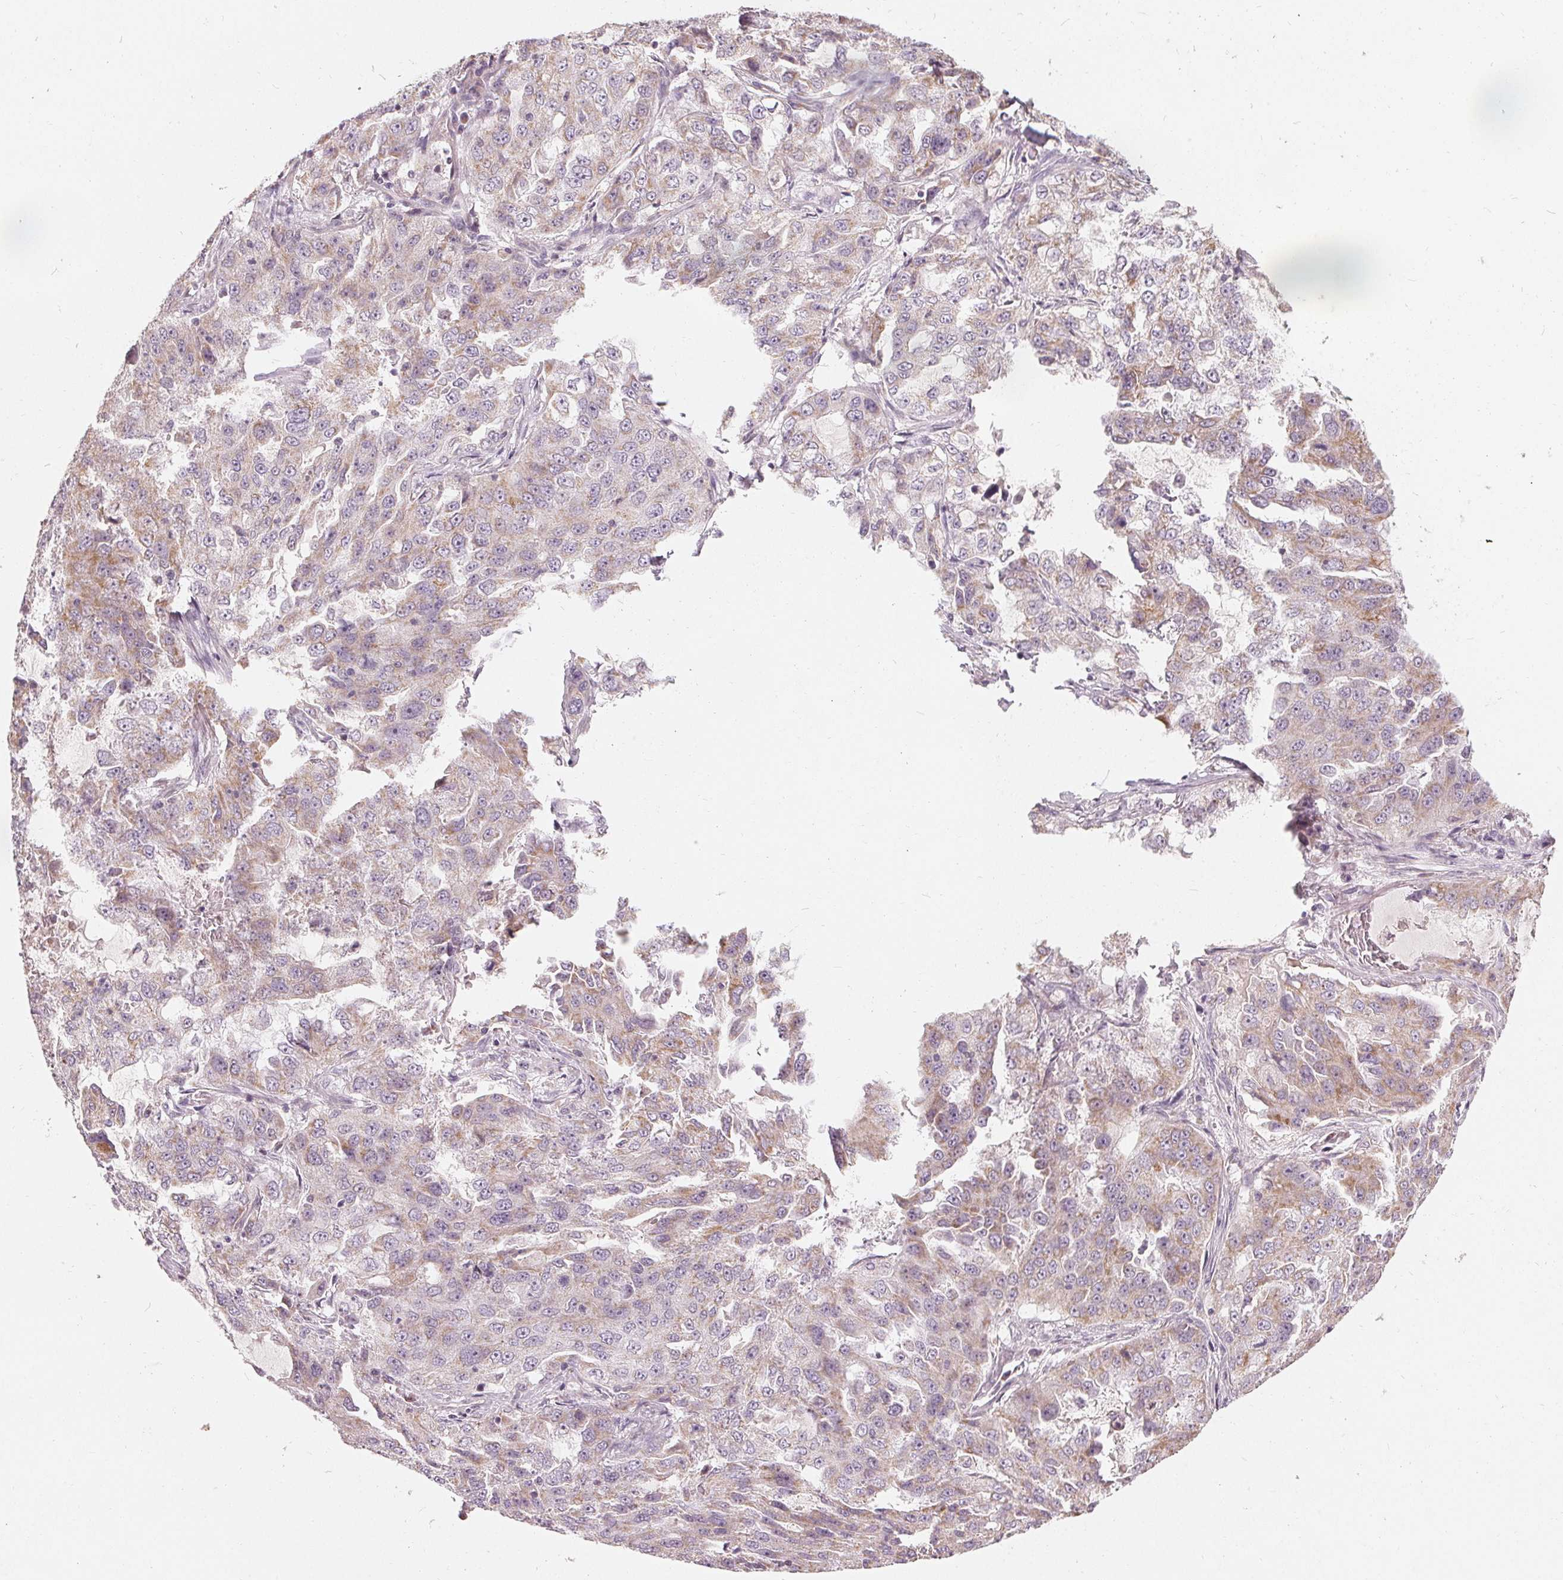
{"staining": {"intensity": "weak", "quantity": "25%-75%", "location": "cytoplasmic/membranous"}, "tissue": "lung cancer", "cell_type": "Tumor cells", "image_type": "cancer", "snomed": [{"axis": "morphology", "description": "Adenocarcinoma, NOS"}, {"axis": "topography", "description": "Lung"}], "caption": "Protein expression analysis of lung adenocarcinoma demonstrates weak cytoplasmic/membranous expression in approximately 25%-75% of tumor cells.", "gene": "TRIM60", "patient": {"sex": "female", "age": 61}}